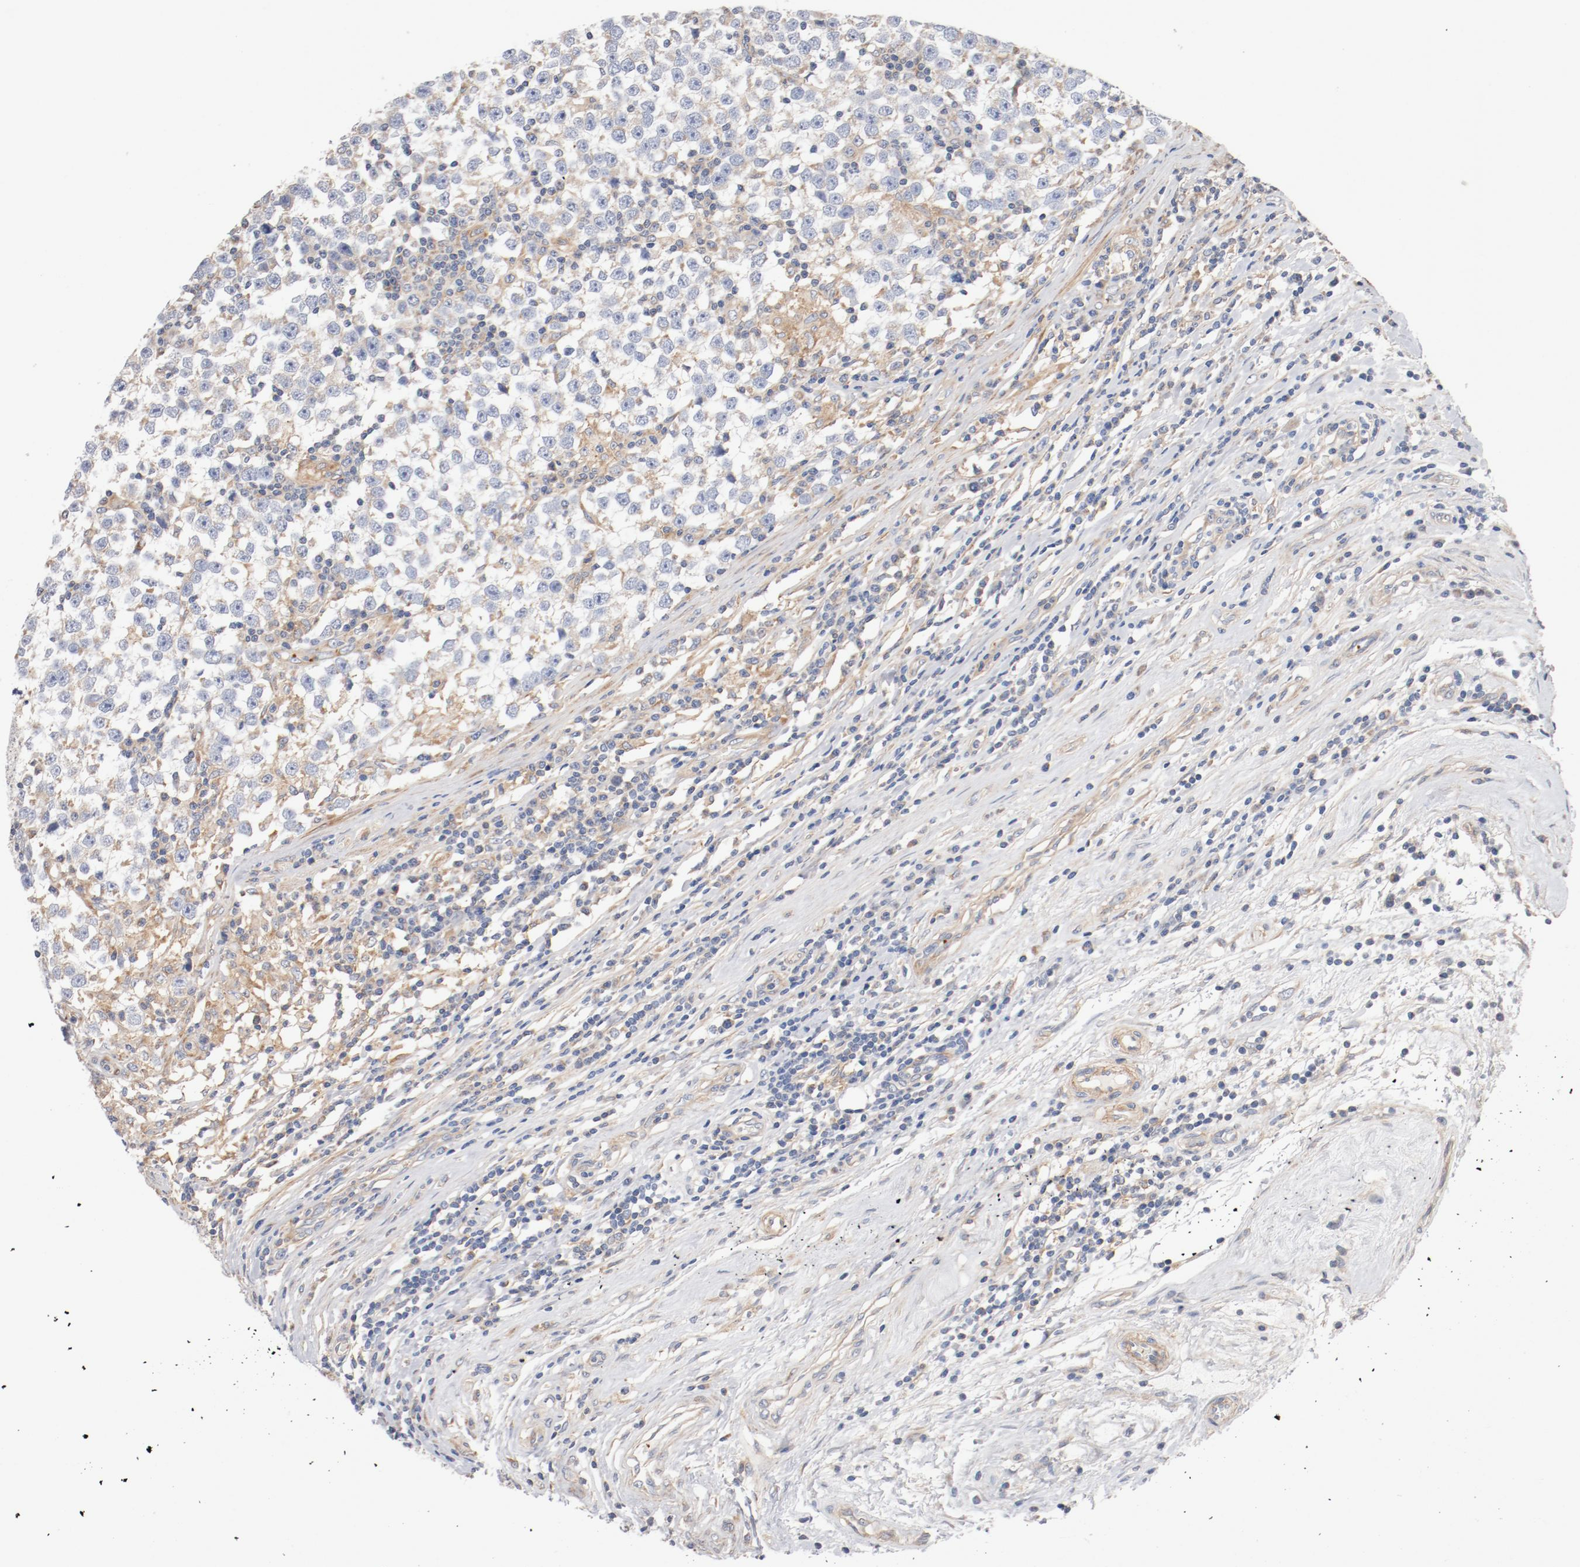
{"staining": {"intensity": "negative", "quantity": "none", "location": "none"}, "tissue": "testis cancer", "cell_type": "Tumor cells", "image_type": "cancer", "snomed": [{"axis": "morphology", "description": "Seminoma, NOS"}, {"axis": "topography", "description": "Testis"}], "caption": "DAB (3,3'-diaminobenzidine) immunohistochemical staining of human testis cancer exhibits no significant staining in tumor cells.", "gene": "ILK", "patient": {"sex": "male", "age": 43}}